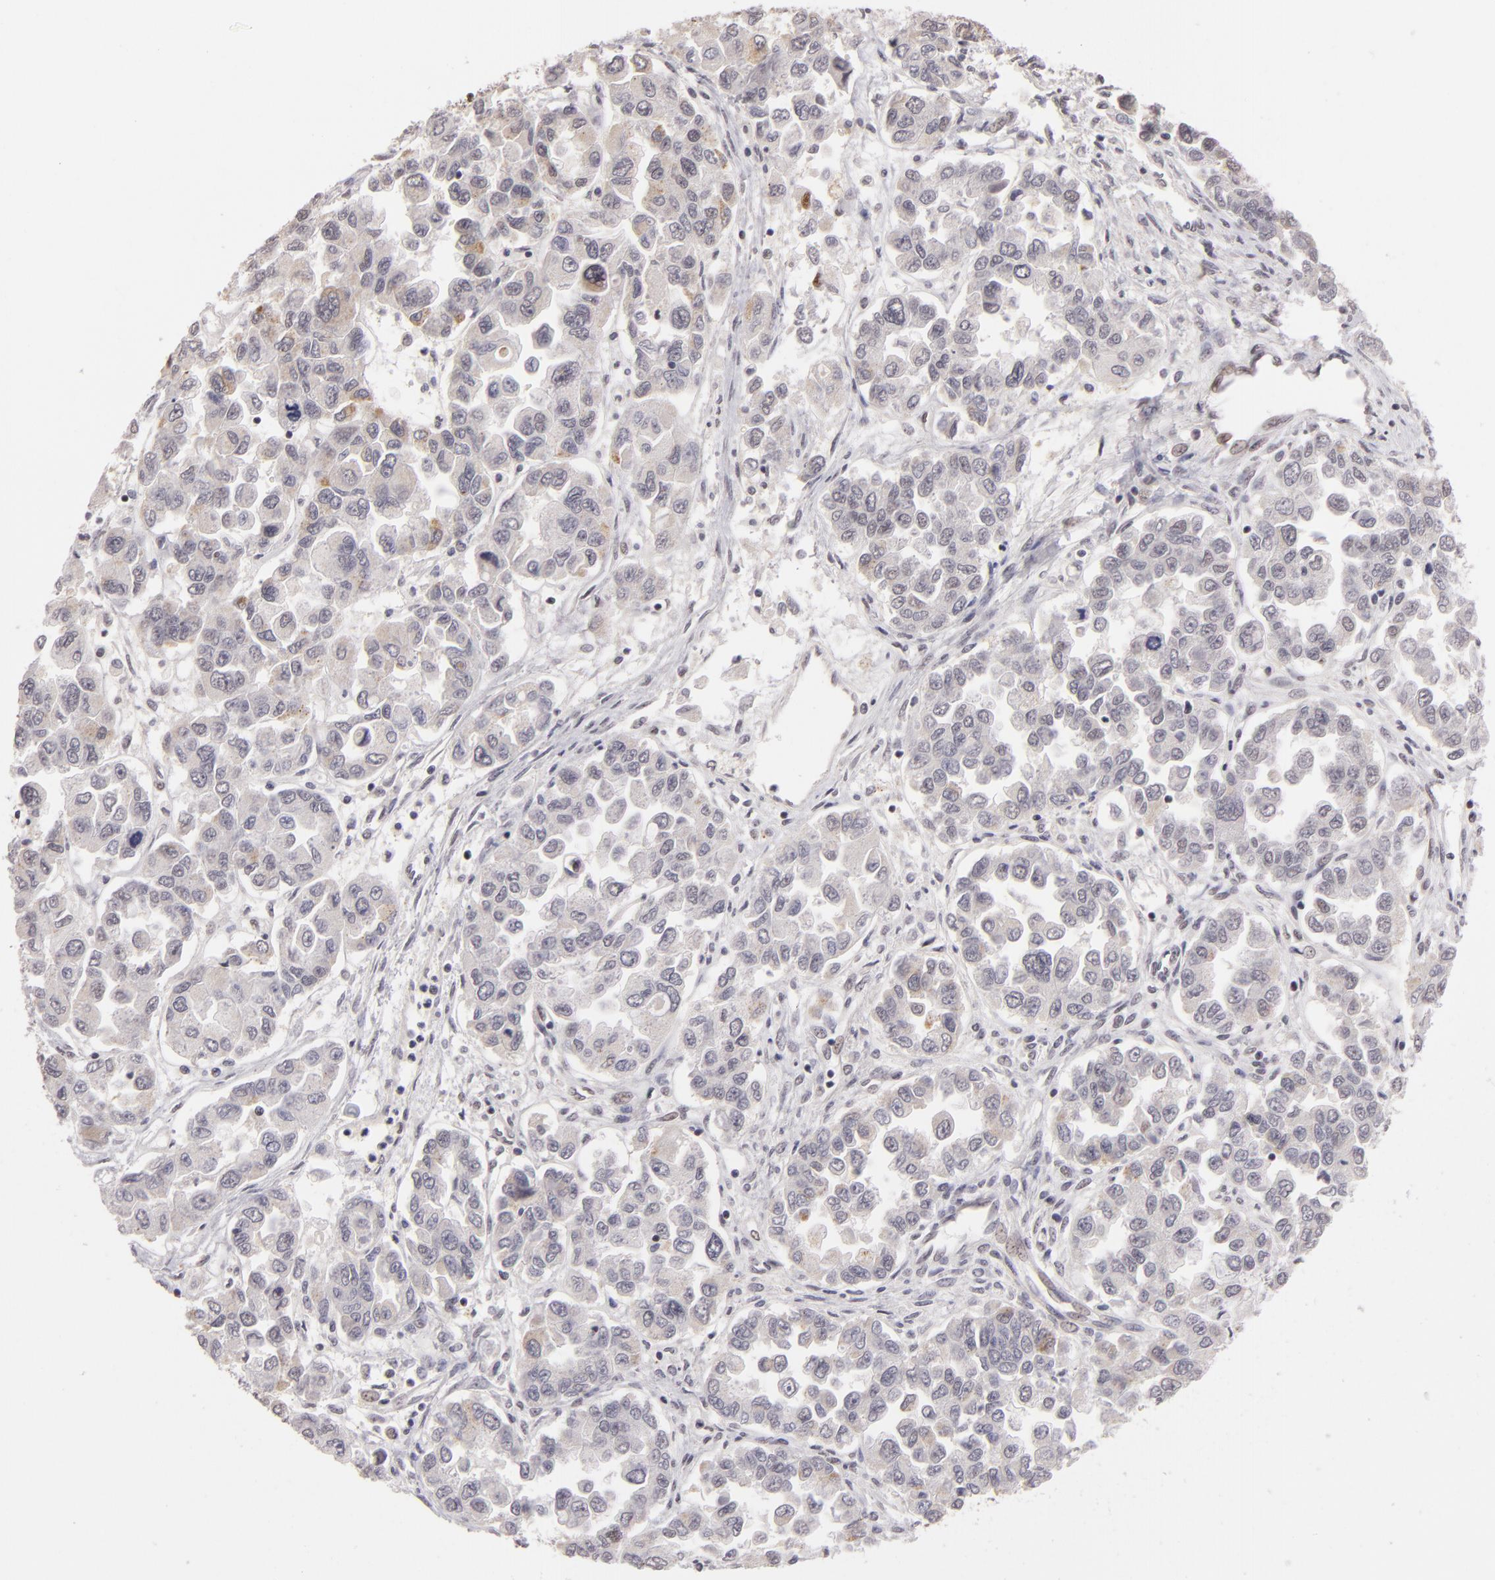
{"staining": {"intensity": "moderate", "quantity": ">75%", "location": "nuclear"}, "tissue": "ovarian cancer", "cell_type": "Tumor cells", "image_type": "cancer", "snomed": [{"axis": "morphology", "description": "Cystadenocarcinoma, serous, NOS"}, {"axis": "topography", "description": "Ovary"}], "caption": "The immunohistochemical stain shows moderate nuclear expression in tumor cells of ovarian serous cystadenocarcinoma tissue.", "gene": "INTS6", "patient": {"sex": "female", "age": 84}}